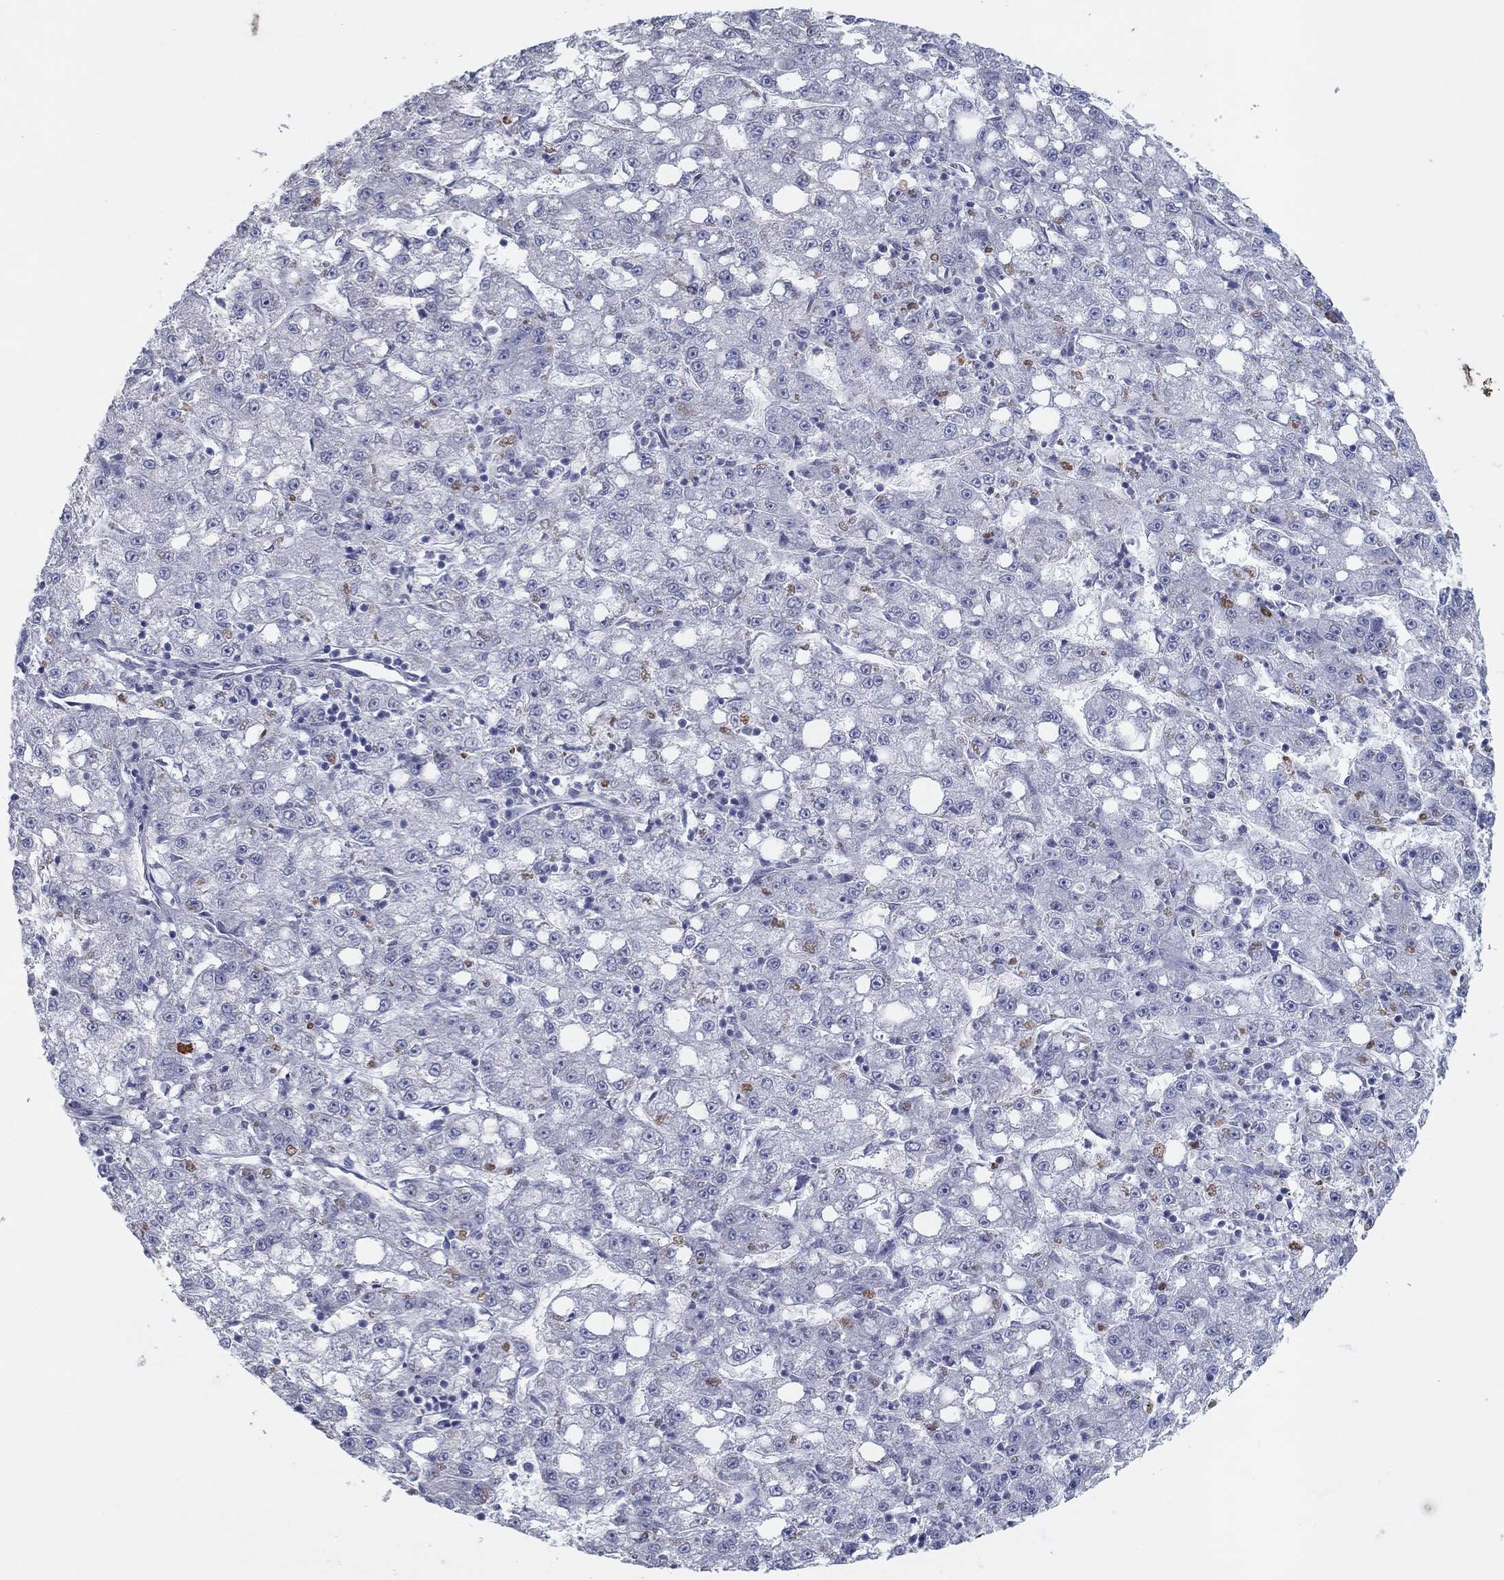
{"staining": {"intensity": "negative", "quantity": "none", "location": "none"}, "tissue": "liver cancer", "cell_type": "Tumor cells", "image_type": "cancer", "snomed": [{"axis": "morphology", "description": "Carcinoma, Hepatocellular, NOS"}, {"axis": "topography", "description": "Liver"}], "caption": "This histopathology image is of liver cancer (hepatocellular carcinoma) stained with IHC to label a protein in brown with the nuclei are counter-stained blue. There is no positivity in tumor cells.", "gene": "SLC22A2", "patient": {"sex": "female", "age": 65}}